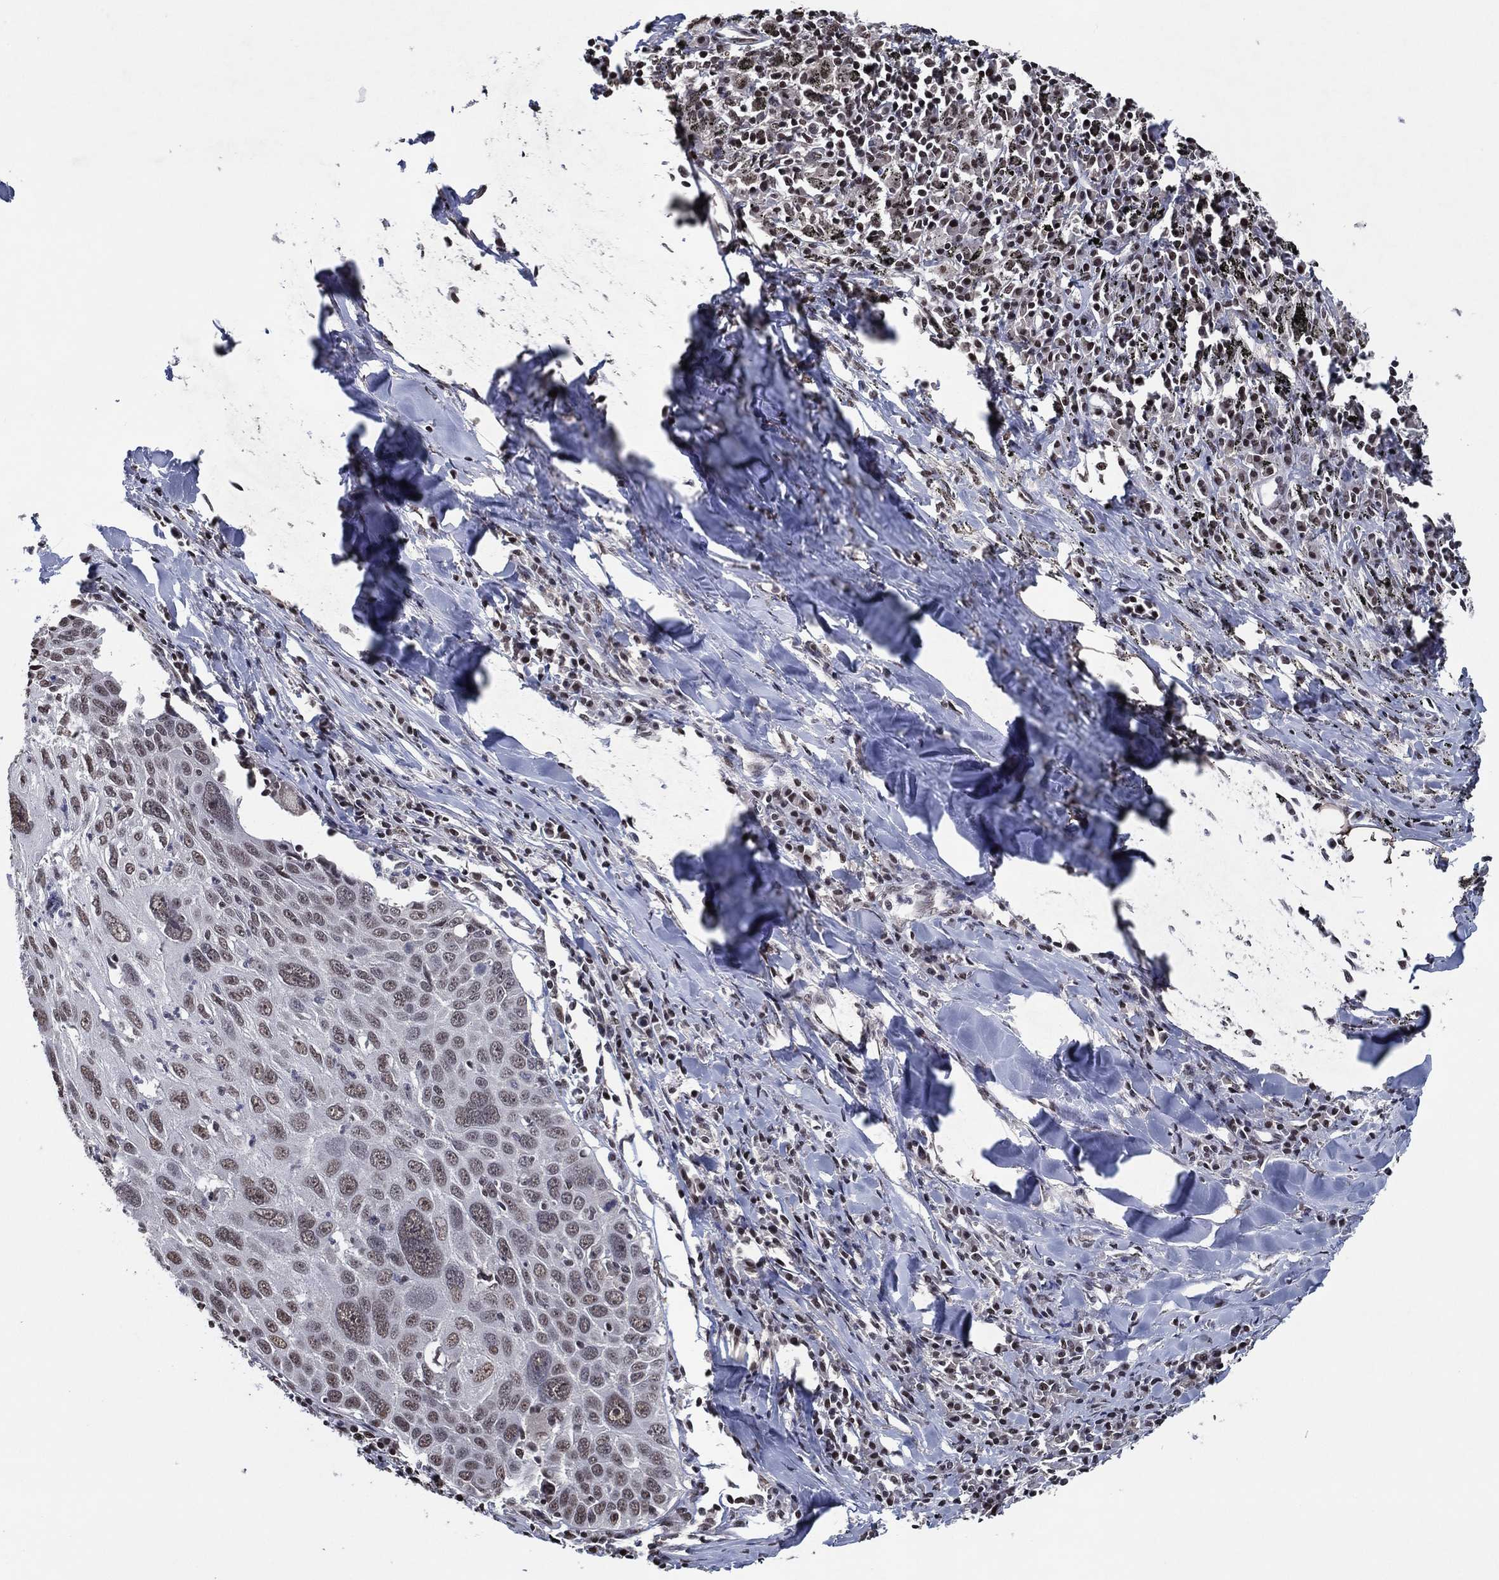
{"staining": {"intensity": "negative", "quantity": "none", "location": "none"}, "tissue": "lung cancer", "cell_type": "Tumor cells", "image_type": "cancer", "snomed": [{"axis": "morphology", "description": "Squamous cell carcinoma, NOS"}, {"axis": "topography", "description": "Lung"}], "caption": "DAB (3,3'-diaminobenzidine) immunohistochemical staining of lung squamous cell carcinoma shows no significant staining in tumor cells.", "gene": "ZBTB42", "patient": {"sex": "male", "age": 57}}